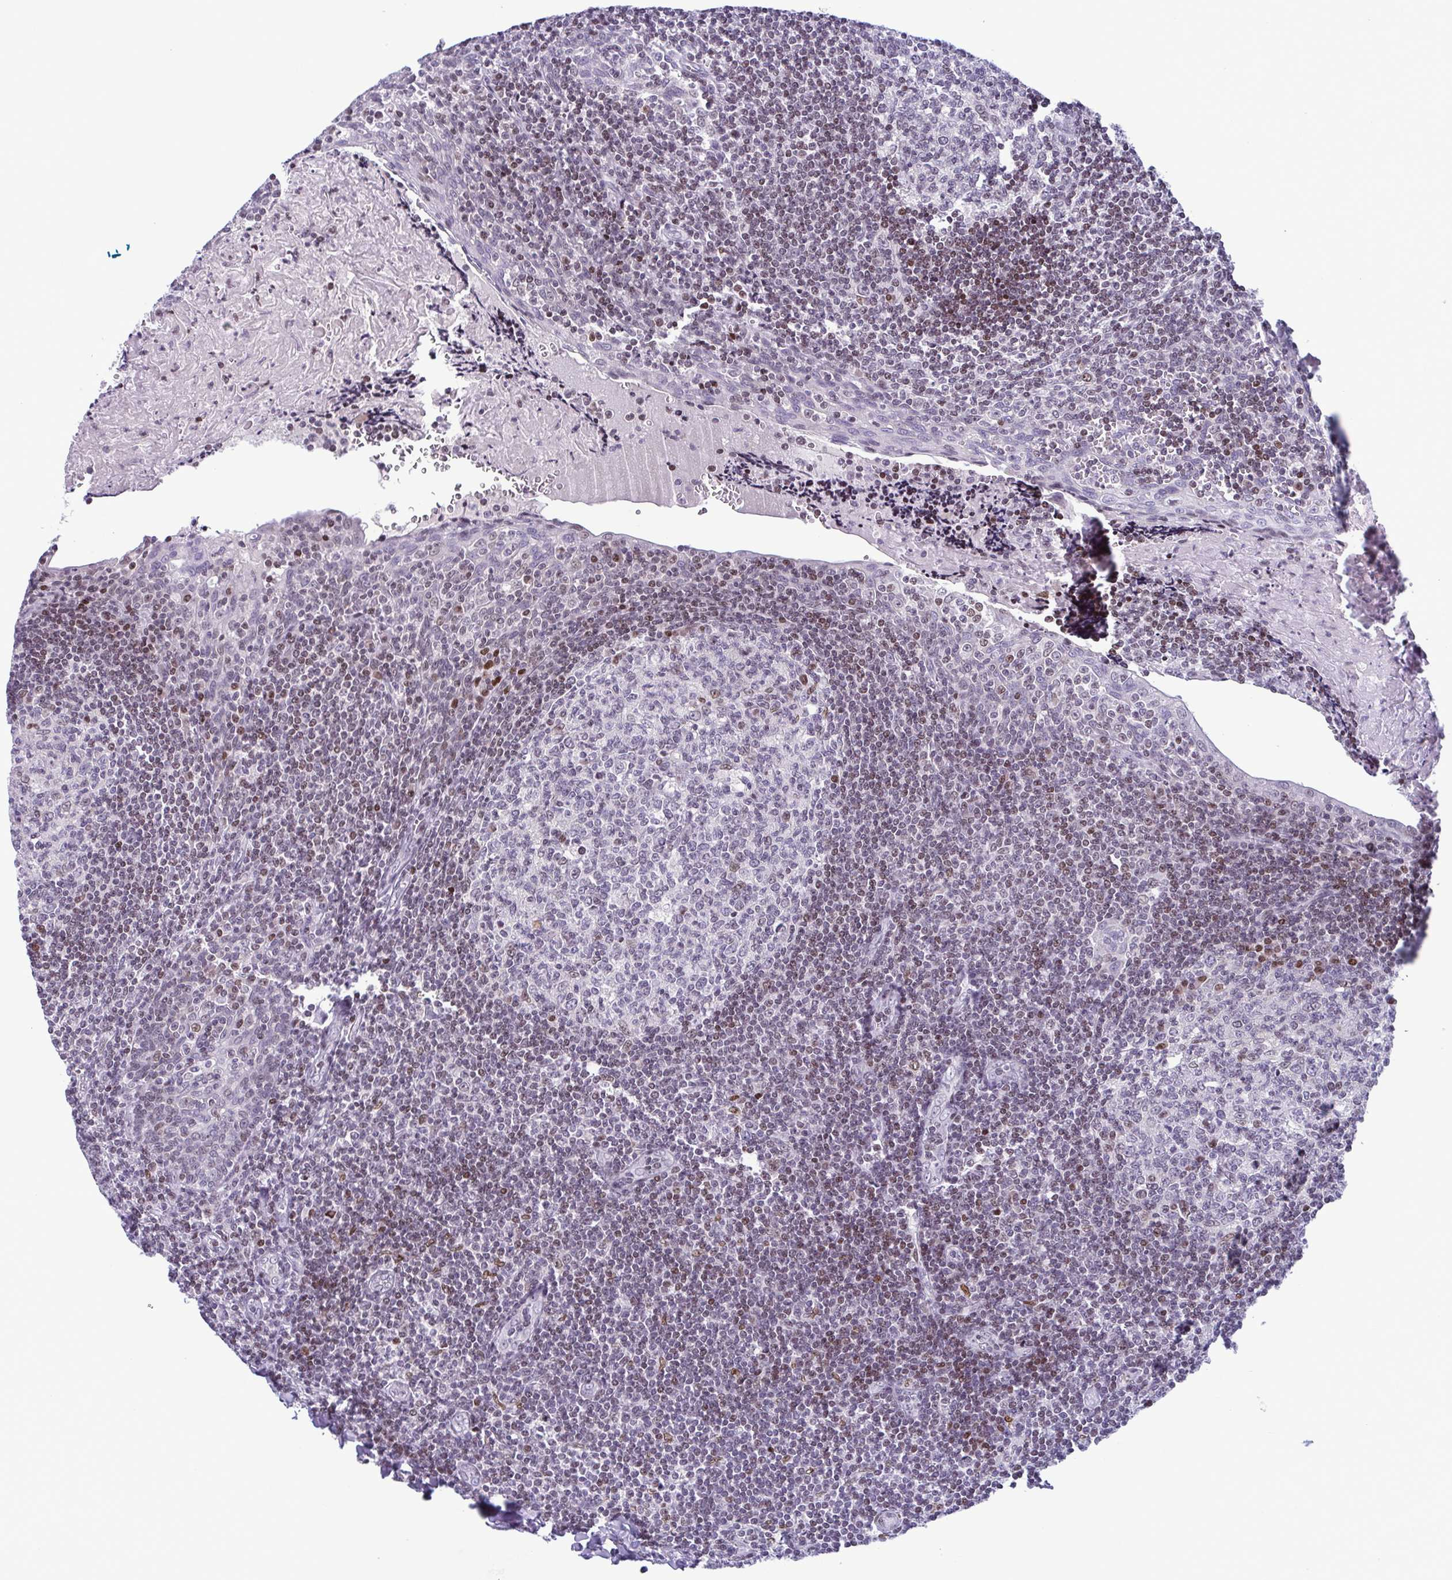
{"staining": {"intensity": "negative", "quantity": "none", "location": "none"}, "tissue": "tonsil", "cell_type": "Germinal center cells", "image_type": "normal", "snomed": [{"axis": "morphology", "description": "Normal tissue, NOS"}, {"axis": "morphology", "description": "Inflammation, NOS"}, {"axis": "topography", "description": "Tonsil"}], "caption": "Tonsil stained for a protein using immunohistochemistry (IHC) exhibits no expression germinal center cells.", "gene": "IRF1", "patient": {"sex": "female", "age": 31}}